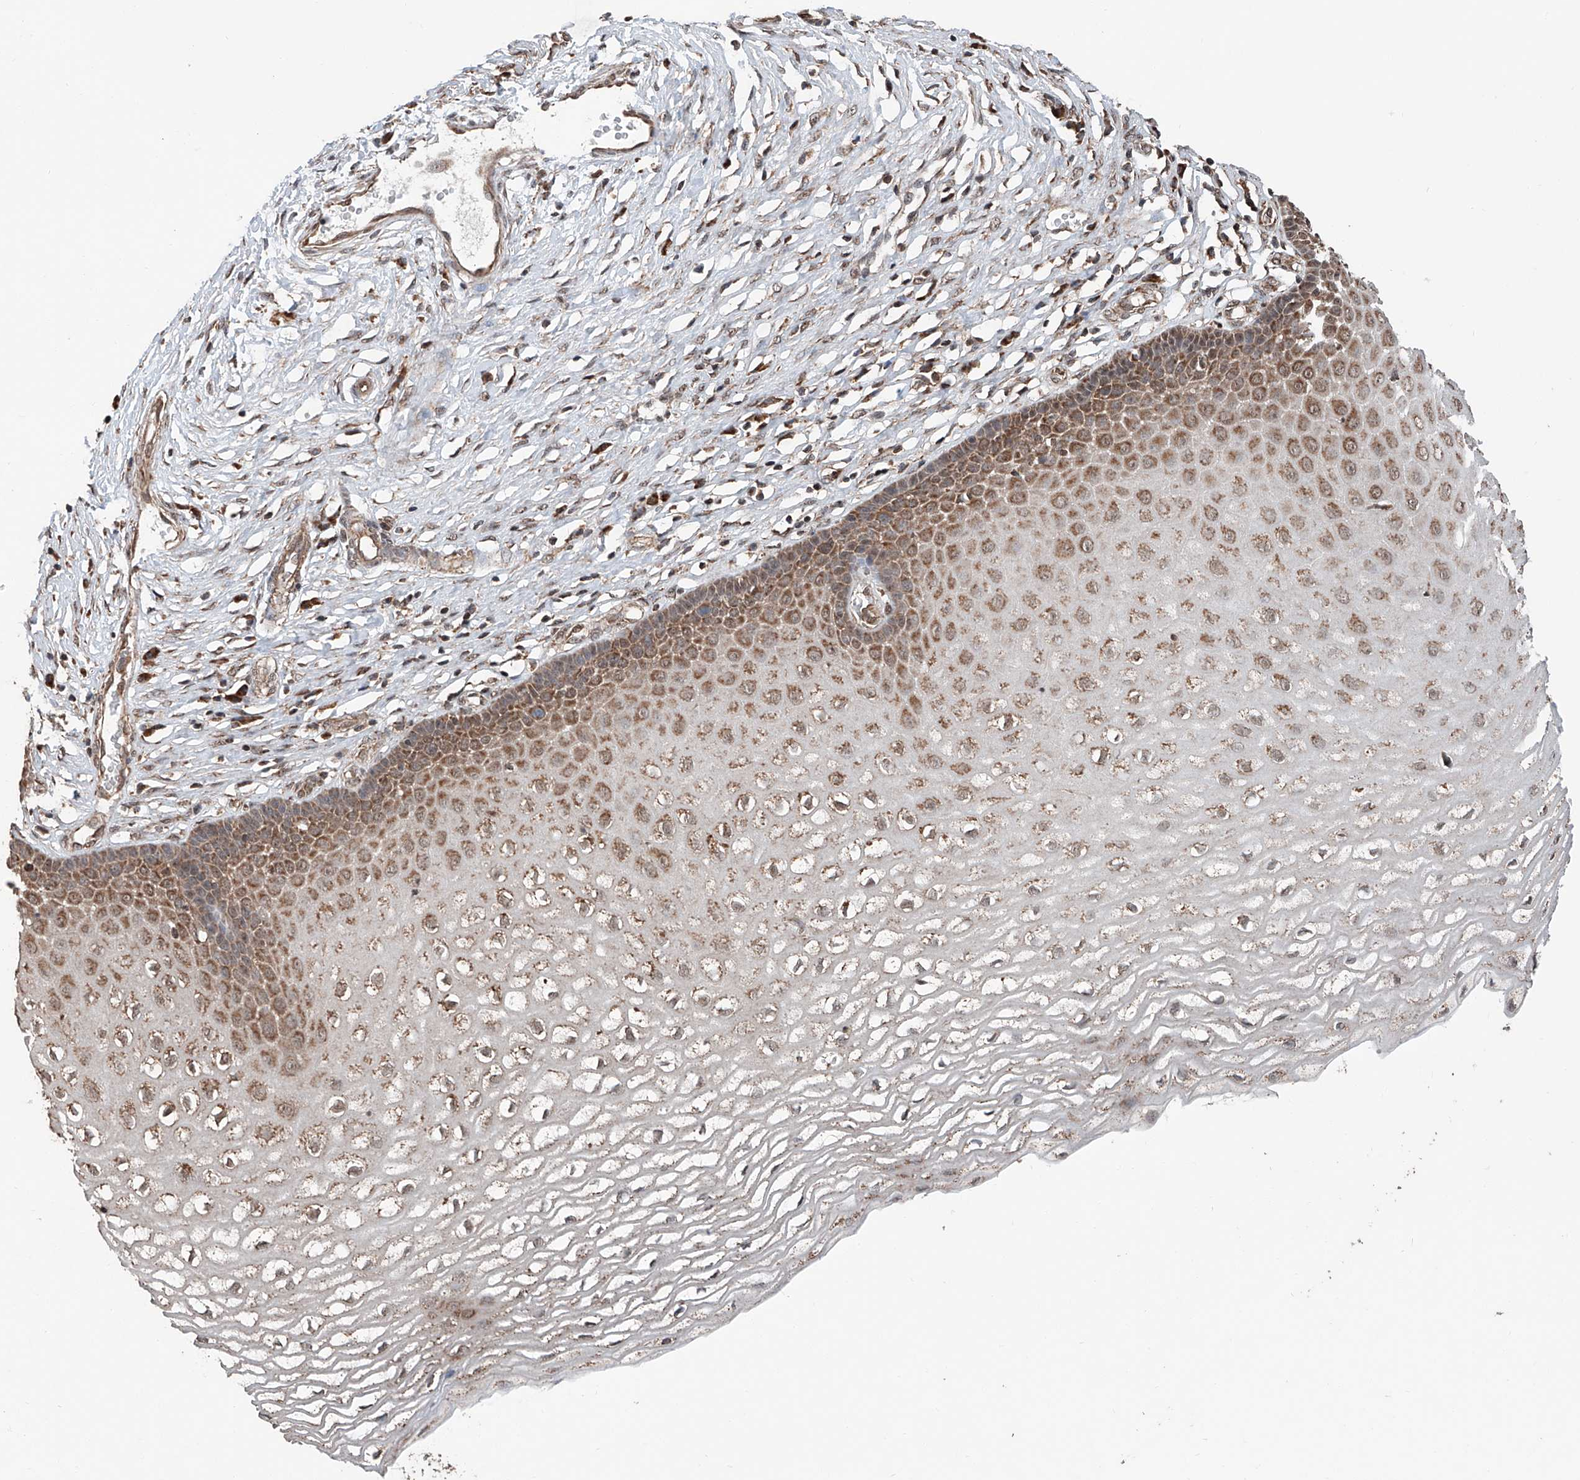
{"staining": {"intensity": "moderate", "quantity": ">75%", "location": "cytoplasmic/membranous"}, "tissue": "cervix", "cell_type": "Glandular cells", "image_type": "normal", "snomed": [{"axis": "morphology", "description": "Normal tissue, NOS"}, {"axis": "topography", "description": "Cervix"}], "caption": "Immunohistochemical staining of normal cervix exhibits moderate cytoplasmic/membranous protein positivity in approximately >75% of glandular cells.", "gene": "ZNF445", "patient": {"sex": "female", "age": 55}}